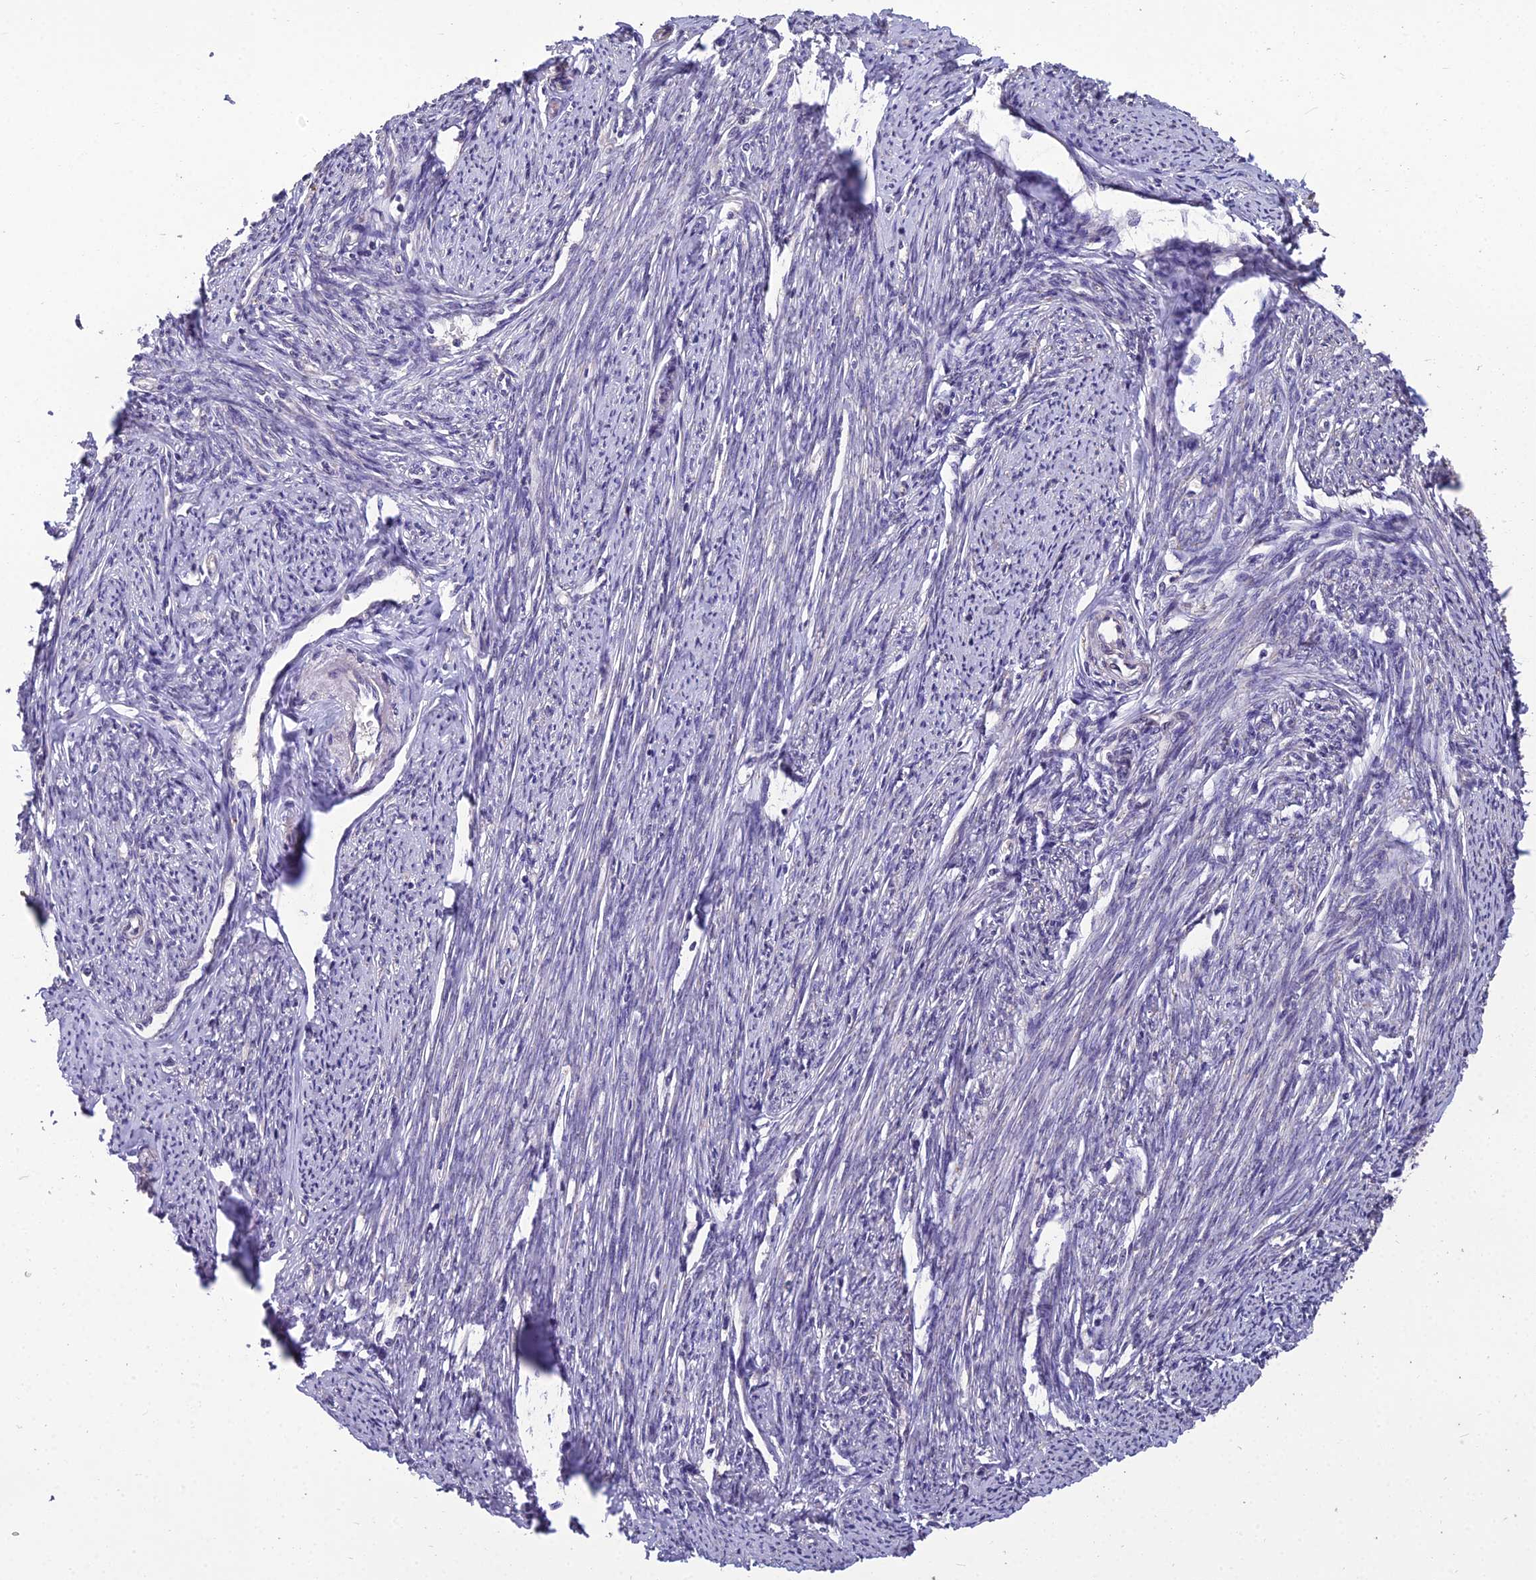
{"staining": {"intensity": "negative", "quantity": "none", "location": "none"}, "tissue": "smooth muscle", "cell_type": "Smooth muscle cells", "image_type": "normal", "snomed": [{"axis": "morphology", "description": "Normal tissue, NOS"}, {"axis": "topography", "description": "Smooth muscle"}, {"axis": "topography", "description": "Uterus"}], "caption": "Smooth muscle was stained to show a protein in brown. There is no significant staining in smooth muscle cells. (DAB immunohistochemistry (IHC) with hematoxylin counter stain).", "gene": "GRWD1", "patient": {"sex": "female", "age": 59}}